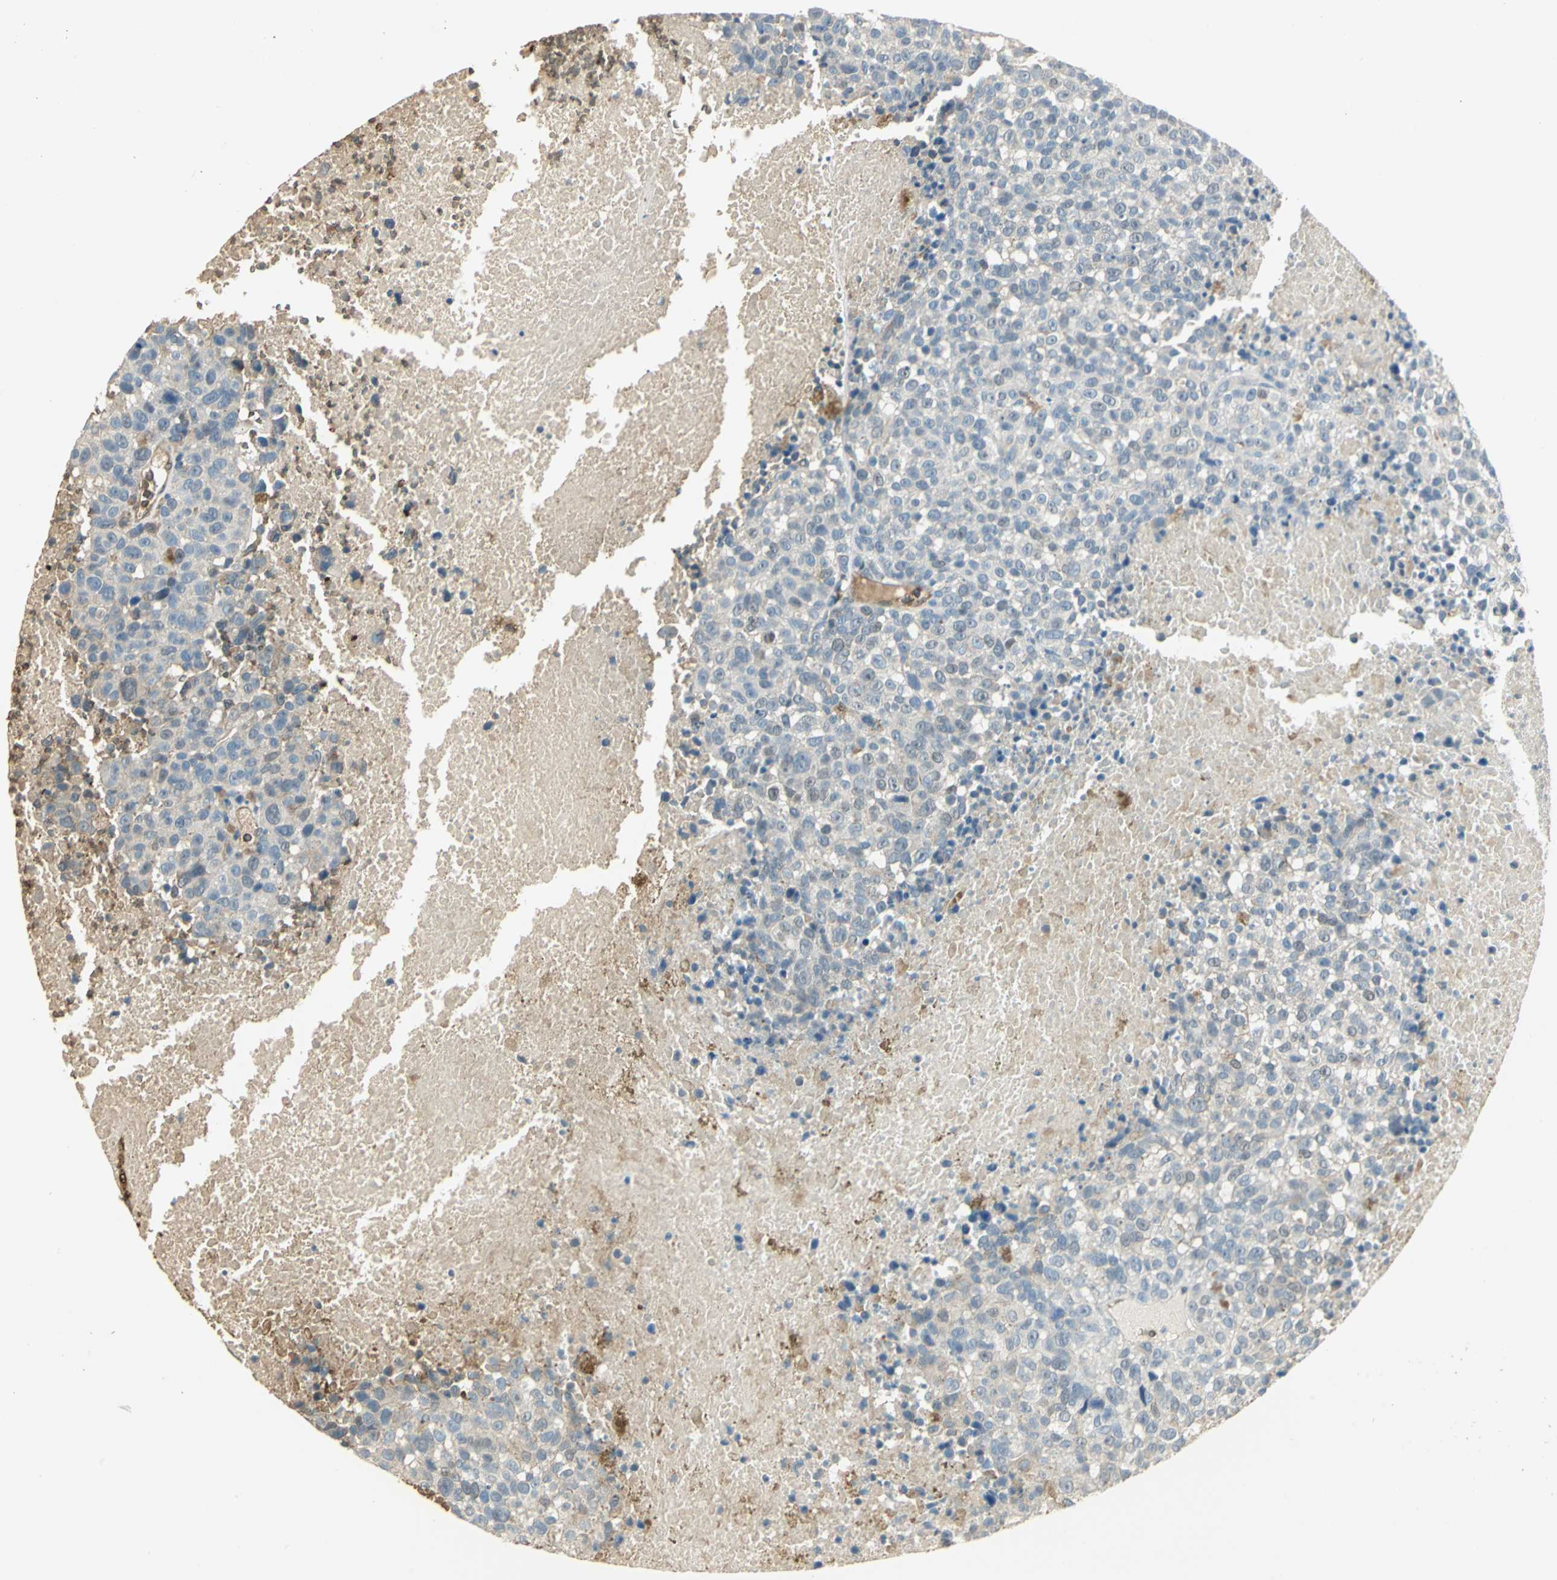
{"staining": {"intensity": "negative", "quantity": "none", "location": "none"}, "tissue": "melanoma", "cell_type": "Tumor cells", "image_type": "cancer", "snomed": [{"axis": "morphology", "description": "Malignant melanoma, Metastatic site"}, {"axis": "topography", "description": "Cerebral cortex"}], "caption": "Protein analysis of malignant melanoma (metastatic site) exhibits no significant positivity in tumor cells.", "gene": "DDAH1", "patient": {"sex": "female", "age": 52}}